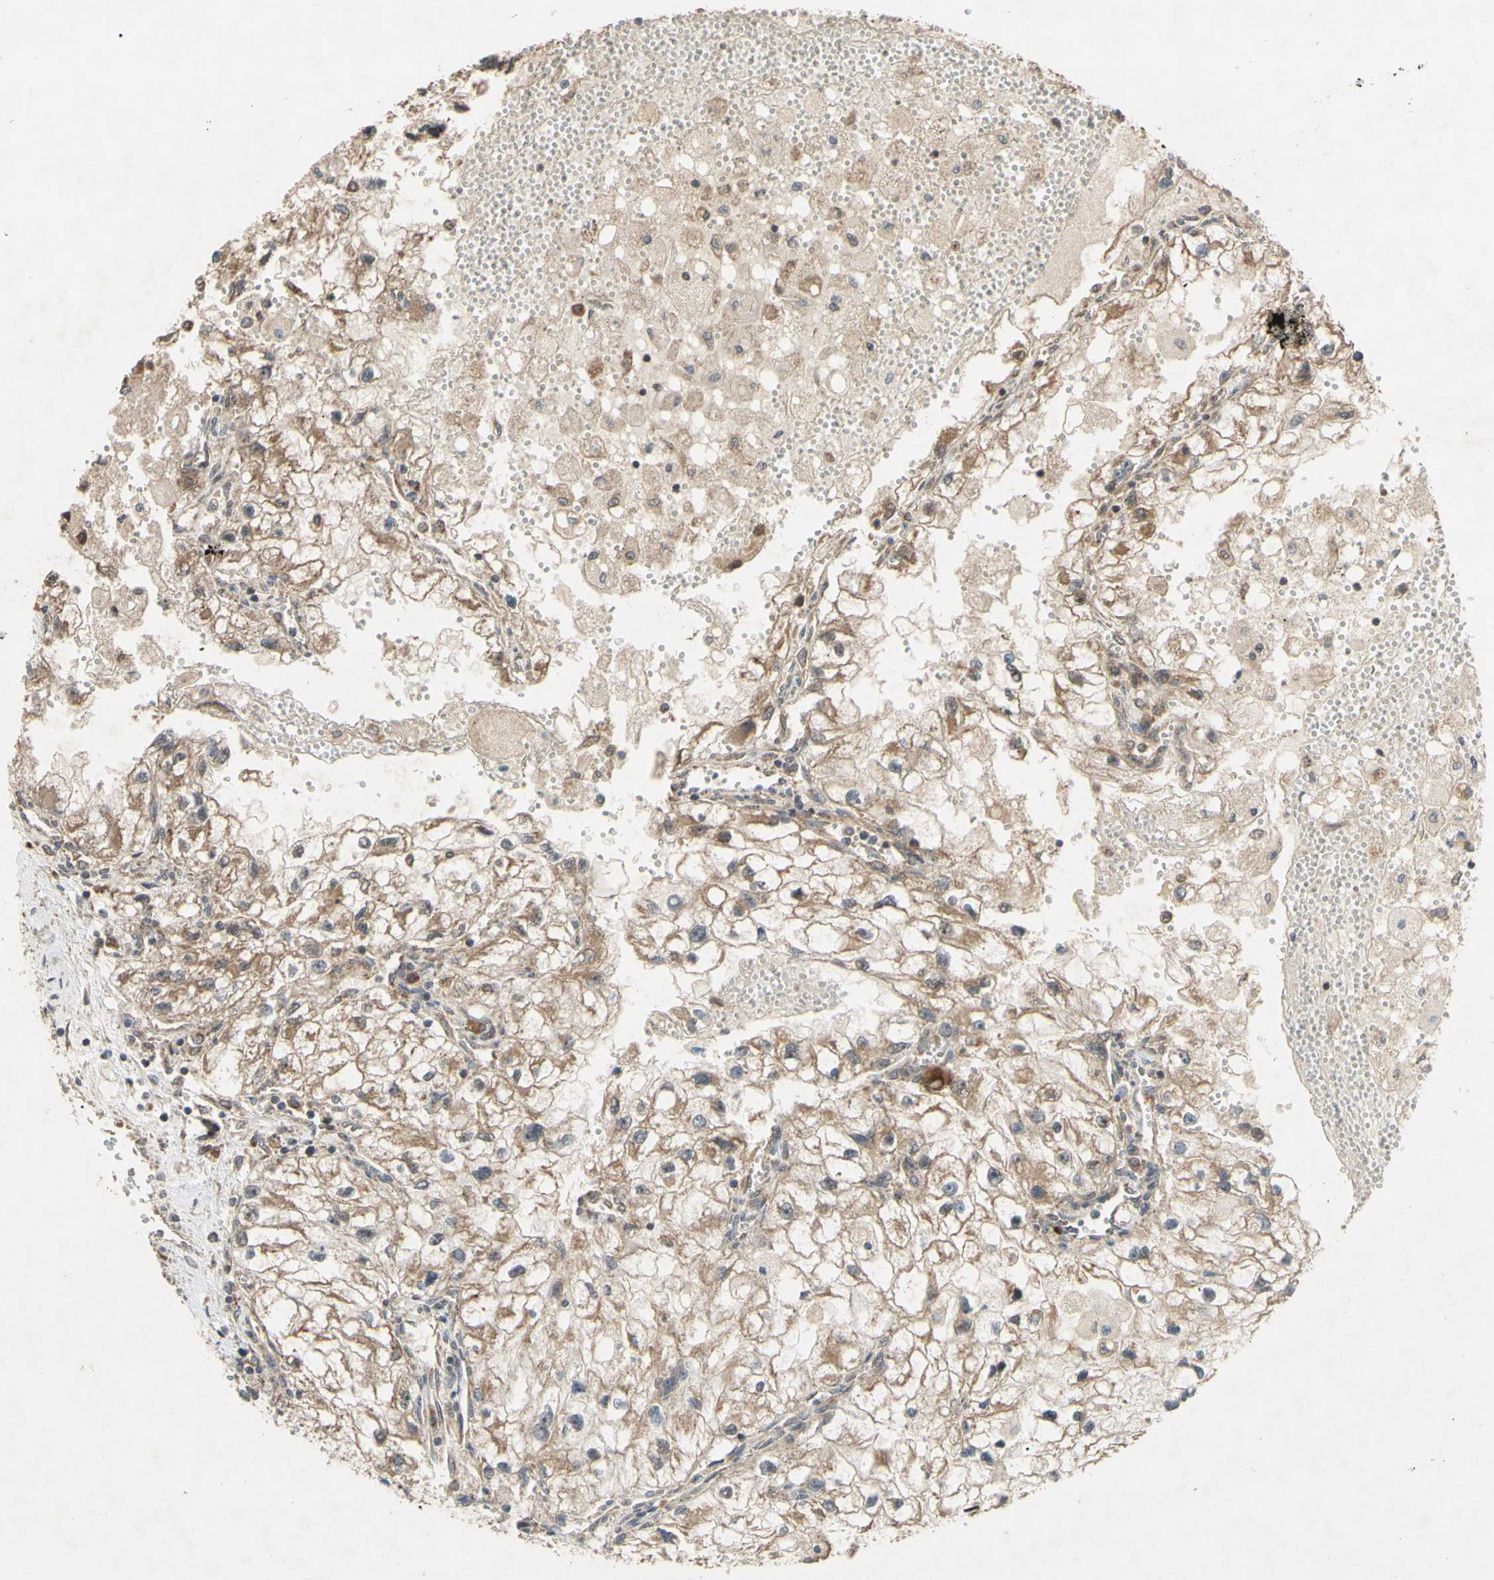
{"staining": {"intensity": "moderate", "quantity": ">75%", "location": "cytoplasmic/membranous"}, "tissue": "renal cancer", "cell_type": "Tumor cells", "image_type": "cancer", "snomed": [{"axis": "morphology", "description": "Adenocarcinoma, NOS"}, {"axis": "topography", "description": "Kidney"}], "caption": "Adenocarcinoma (renal) tissue reveals moderate cytoplasmic/membranous staining in about >75% of tumor cells, visualized by immunohistochemistry.", "gene": "CD164", "patient": {"sex": "female", "age": 70}}